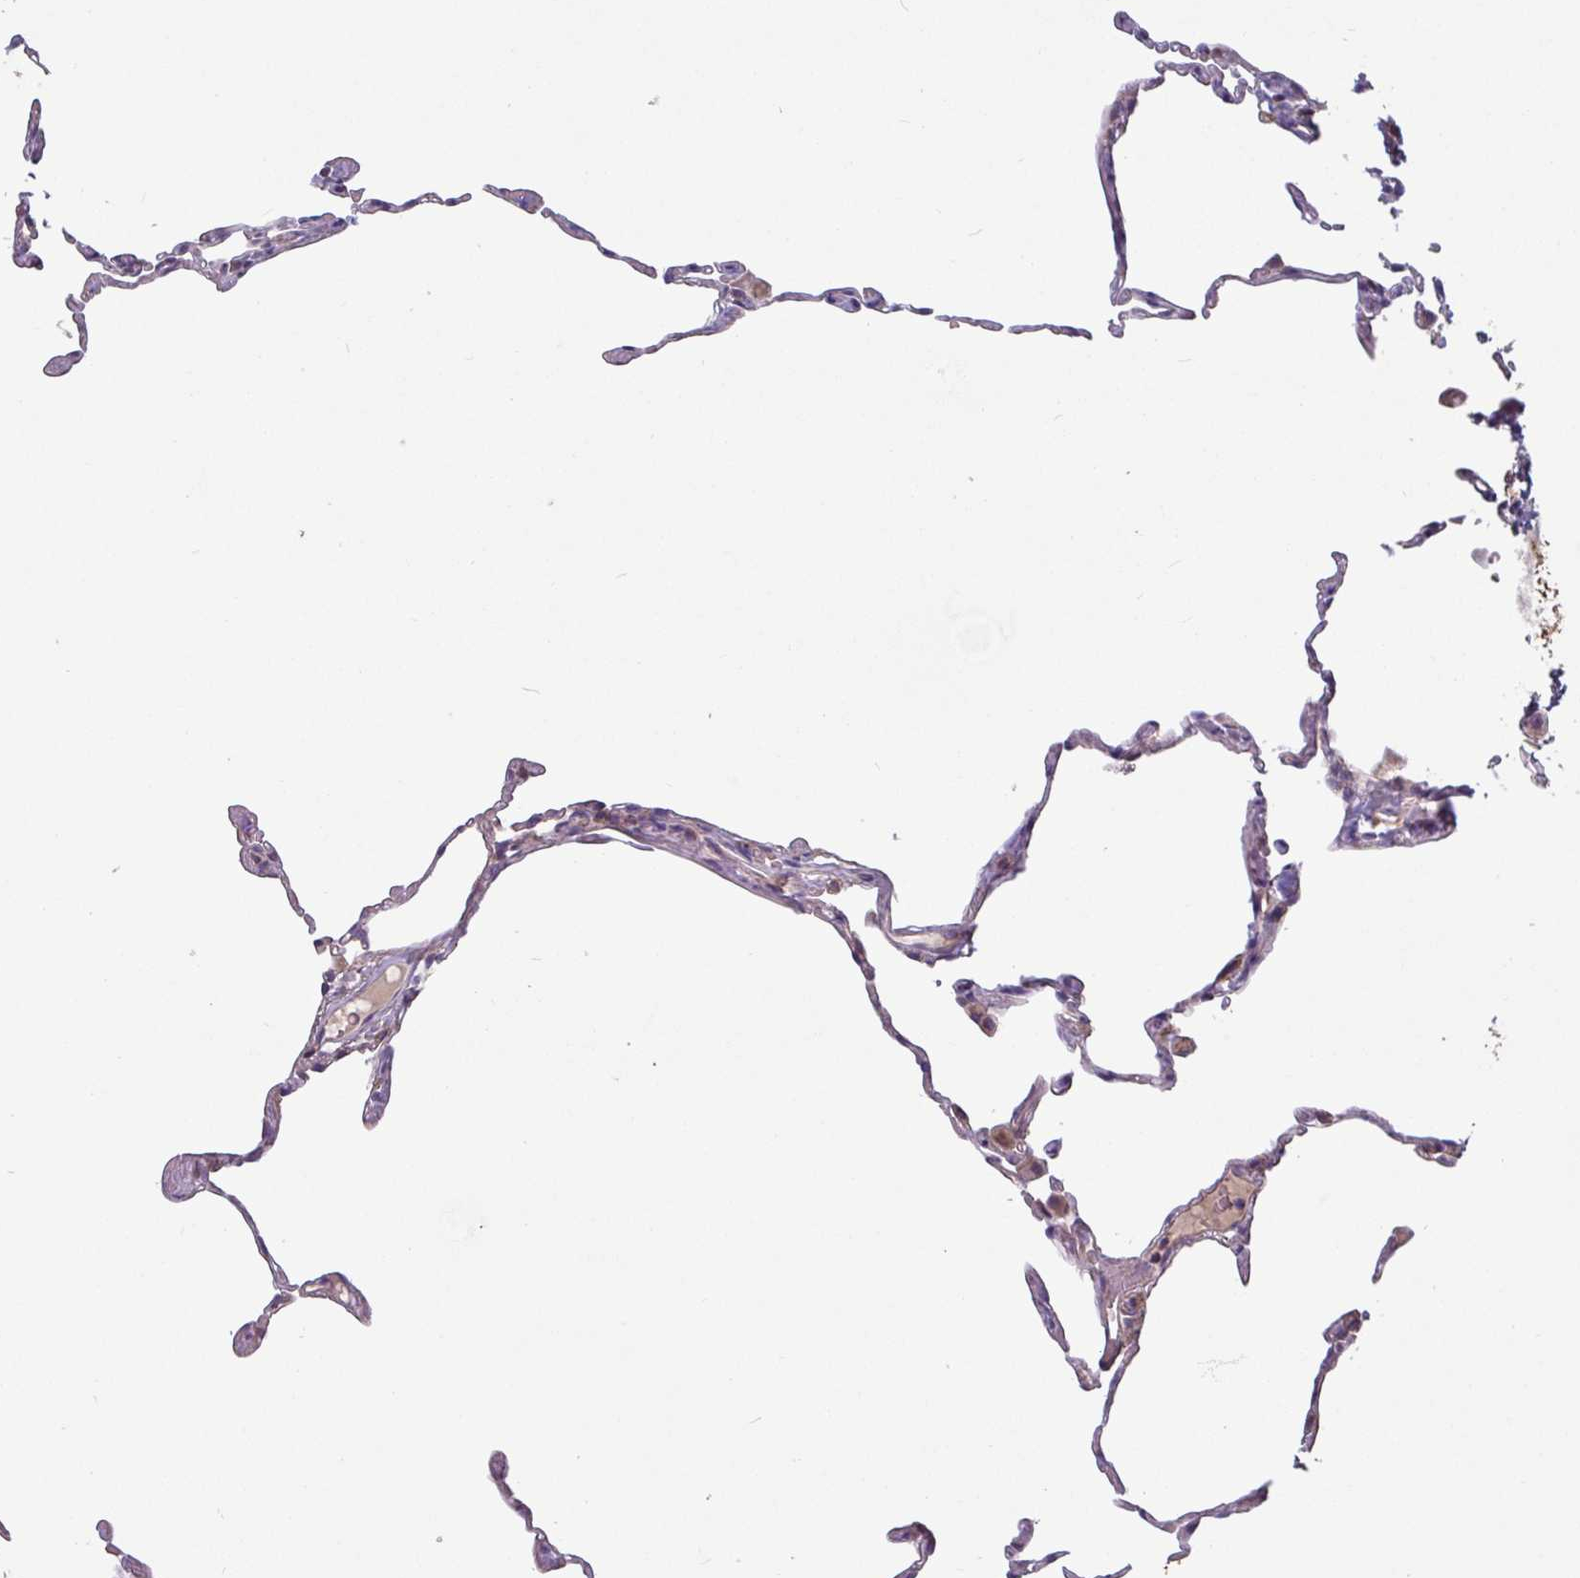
{"staining": {"intensity": "negative", "quantity": "none", "location": "none"}, "tissue": "lung", "cell_type": "Alveolar cells", "image_type": "normal", "snomed": [{"axis": "morphology", "description": "Normal tissue, NOS"}, {"axis": "topography", "description": "Lung"}], "caption": "This is an immunohistochemistry histopathology image of normal human lung. There is no staining in alveolar cells.", "gene": "CAMK1", "patient": {"sex": "female", "age": 57}}